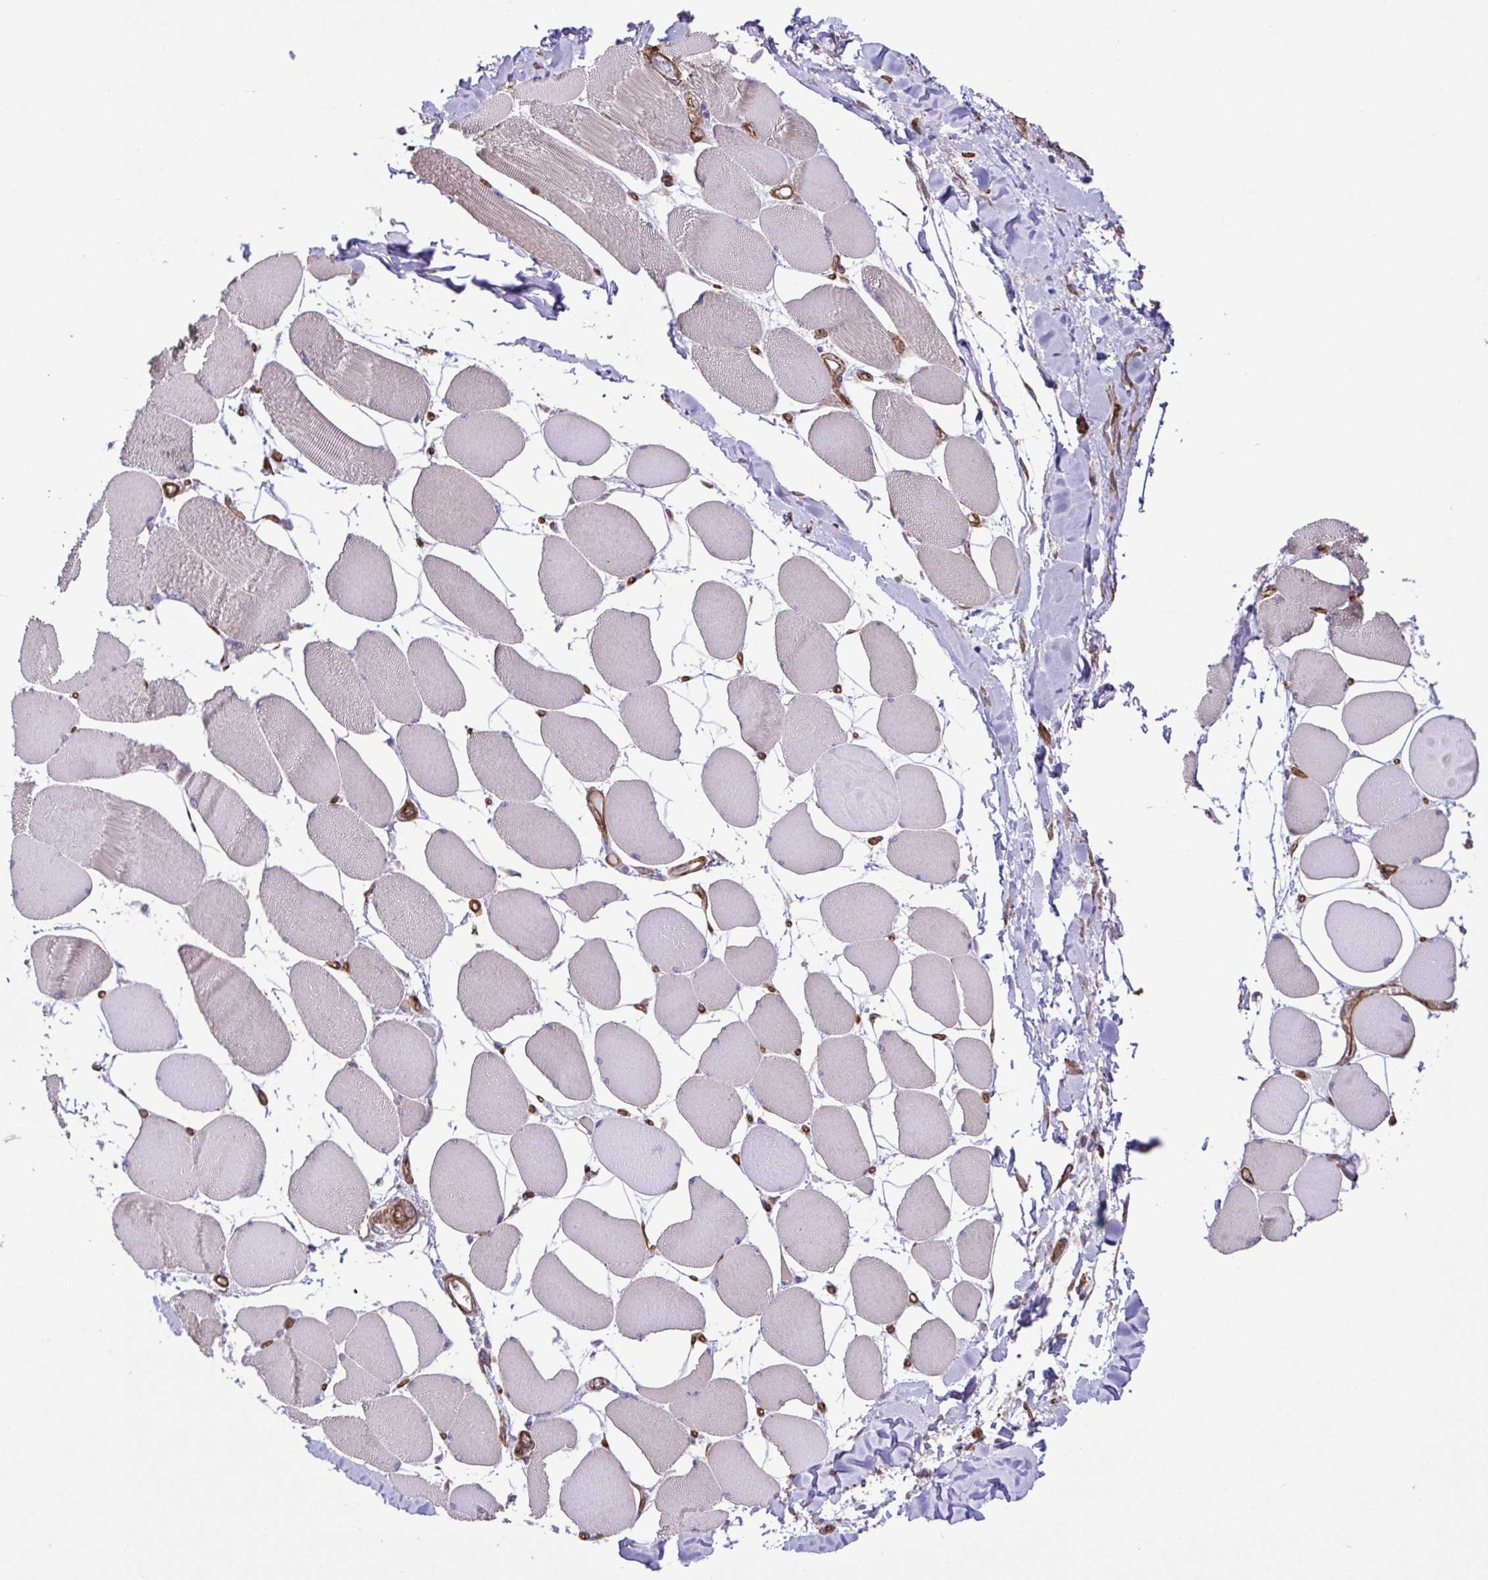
{"staining": {"intensity": "weak", "quantity": "25%-75%", "location": "cytoplasmic/membranous"}, "tissue": "skeletal muscle", "cell_type": "Myocytes", "image_type": "normal", "snomed": [{"axis": "morphology", "description": "Normal tissue, NOS"}, {"axis": "topography", "description": "Skeletal muscle"}], "caption": "DAB (3,3'-diaminobenzidine) immunohistochemical staining of normal human skeletal muscle exhibits weak cytoplasmic/membranous protein staining in about 25%-75% of myocytes. Using DAB (brown) and hematoxylin (blue) stains, captured at high magnification using brightfield microscopy.", "gene": "FLT1", "patient": {"sex": "female", "age": 75}}